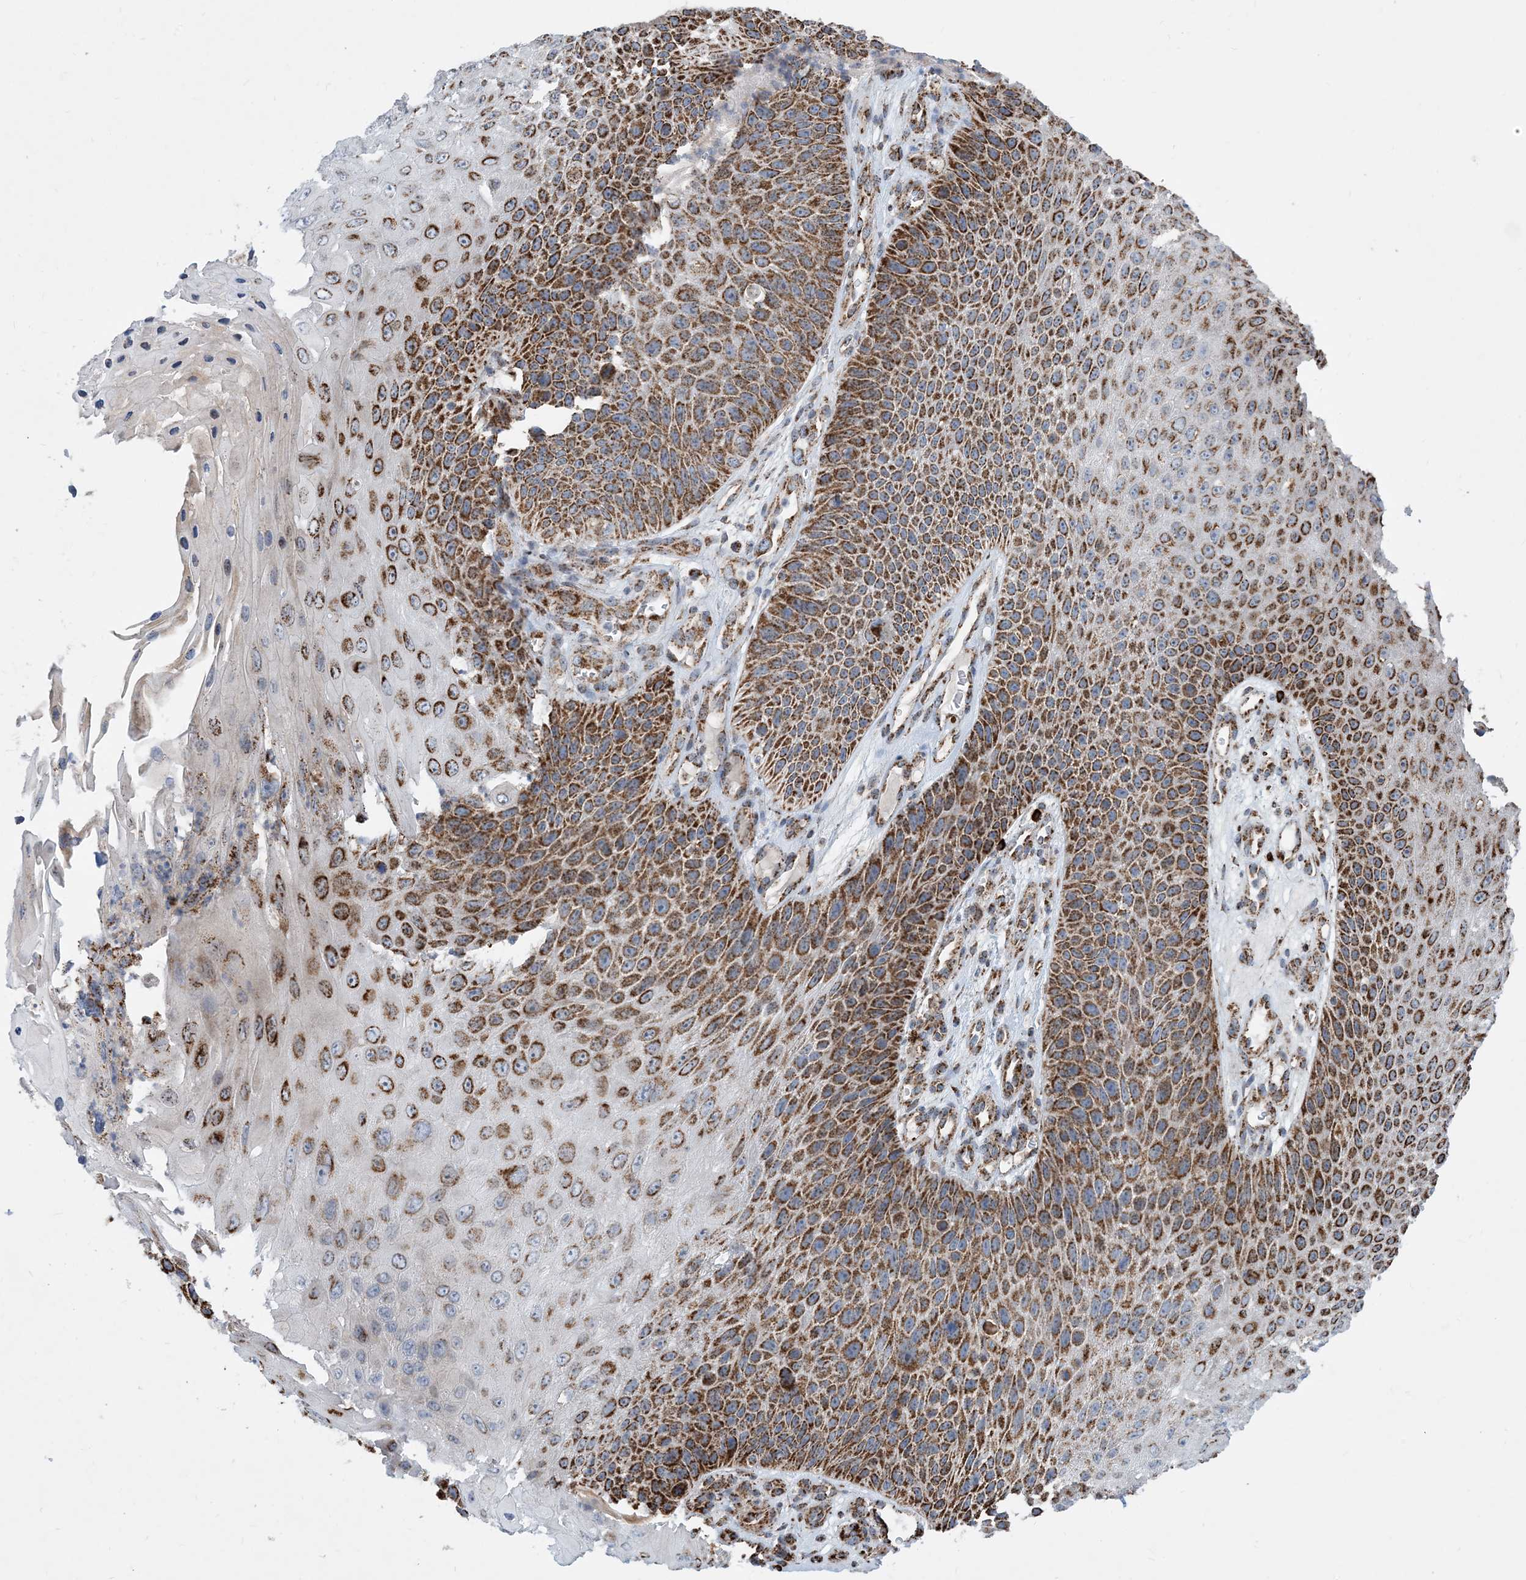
{"staining": {"intensity": "strong", "quantity": ">75%", "location": "cytoplasmic/membranous"}, "tissue": "skin cancer", "cell_type": "Tumor cells", "image_type": "cancer", "snomed": [{"axis": "morphology", "description": "Squamous cell carcinoma, NOS"}, {"axis": "topography", "description": "Skin"}], "caption": "Squamous cell carcinoma (skin) stained with IHC demonstrates strong cytoplasmic/membranous positivity in approximately >75% of tumor cells.", "gene": "PCDHGA1", "patient": {"sex": "female", "age": 88}}